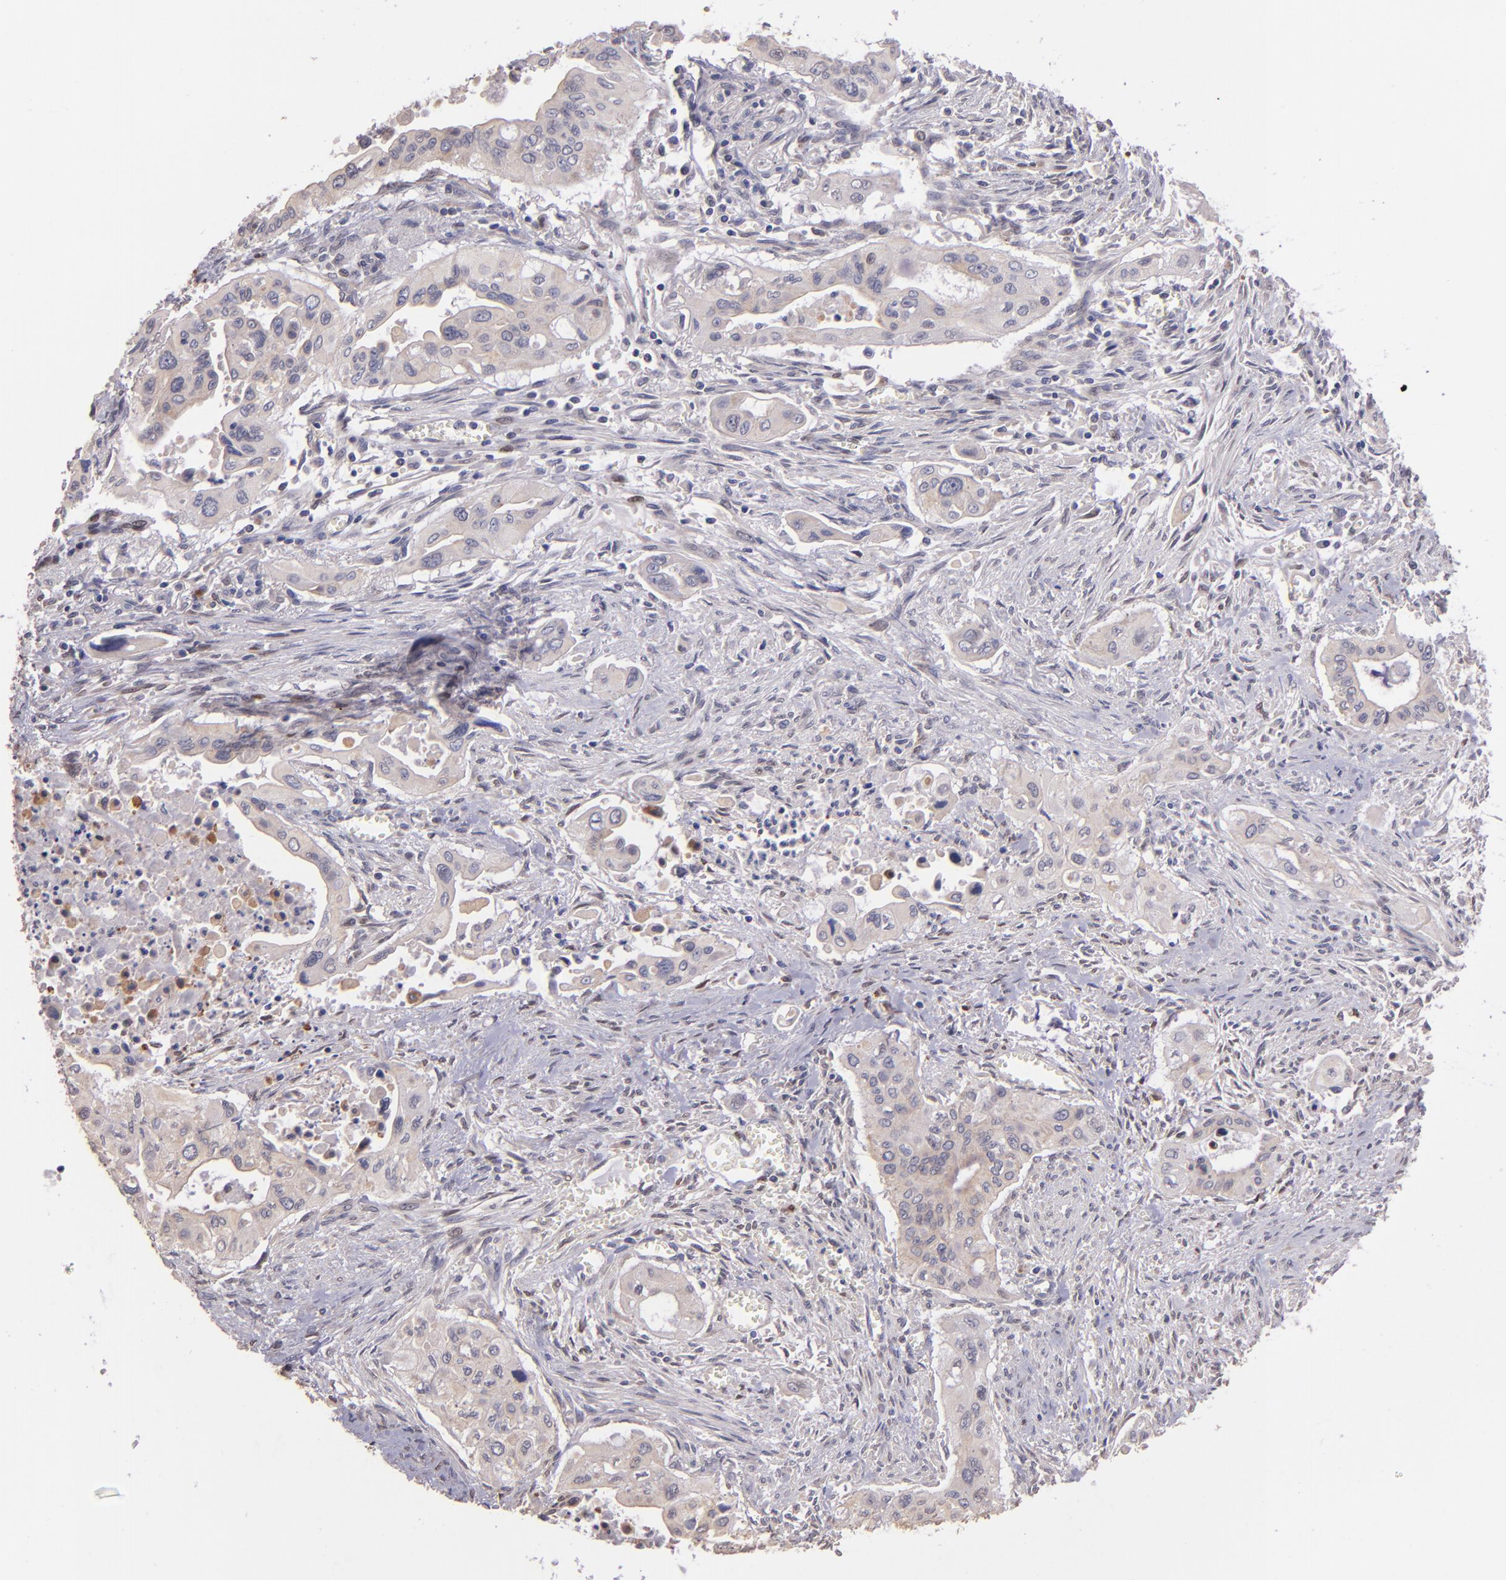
{"staining": {"intensity": "weak", "quantity": "25%-75%", "location": "cytoplasmic/membranous"}, "tissue": "pancreatic cancer", "cell_type": "Tumor cells", "image_type": "cancer", "snomed": [{"axis": "morphology", "description": "Adenocarcinoma, NOS"}, {"axis": "topography", "description": "Pancreas"}], "caption": "Protein staining by immunohistochemistry (IHC) shows weak cytoplasmic/membranous expression in about 25%-75% of tumor cells in pancreatic adenocarcinoma.", "gene": "NUP62CL", "patient": {"sex": "male", "age": 77}}